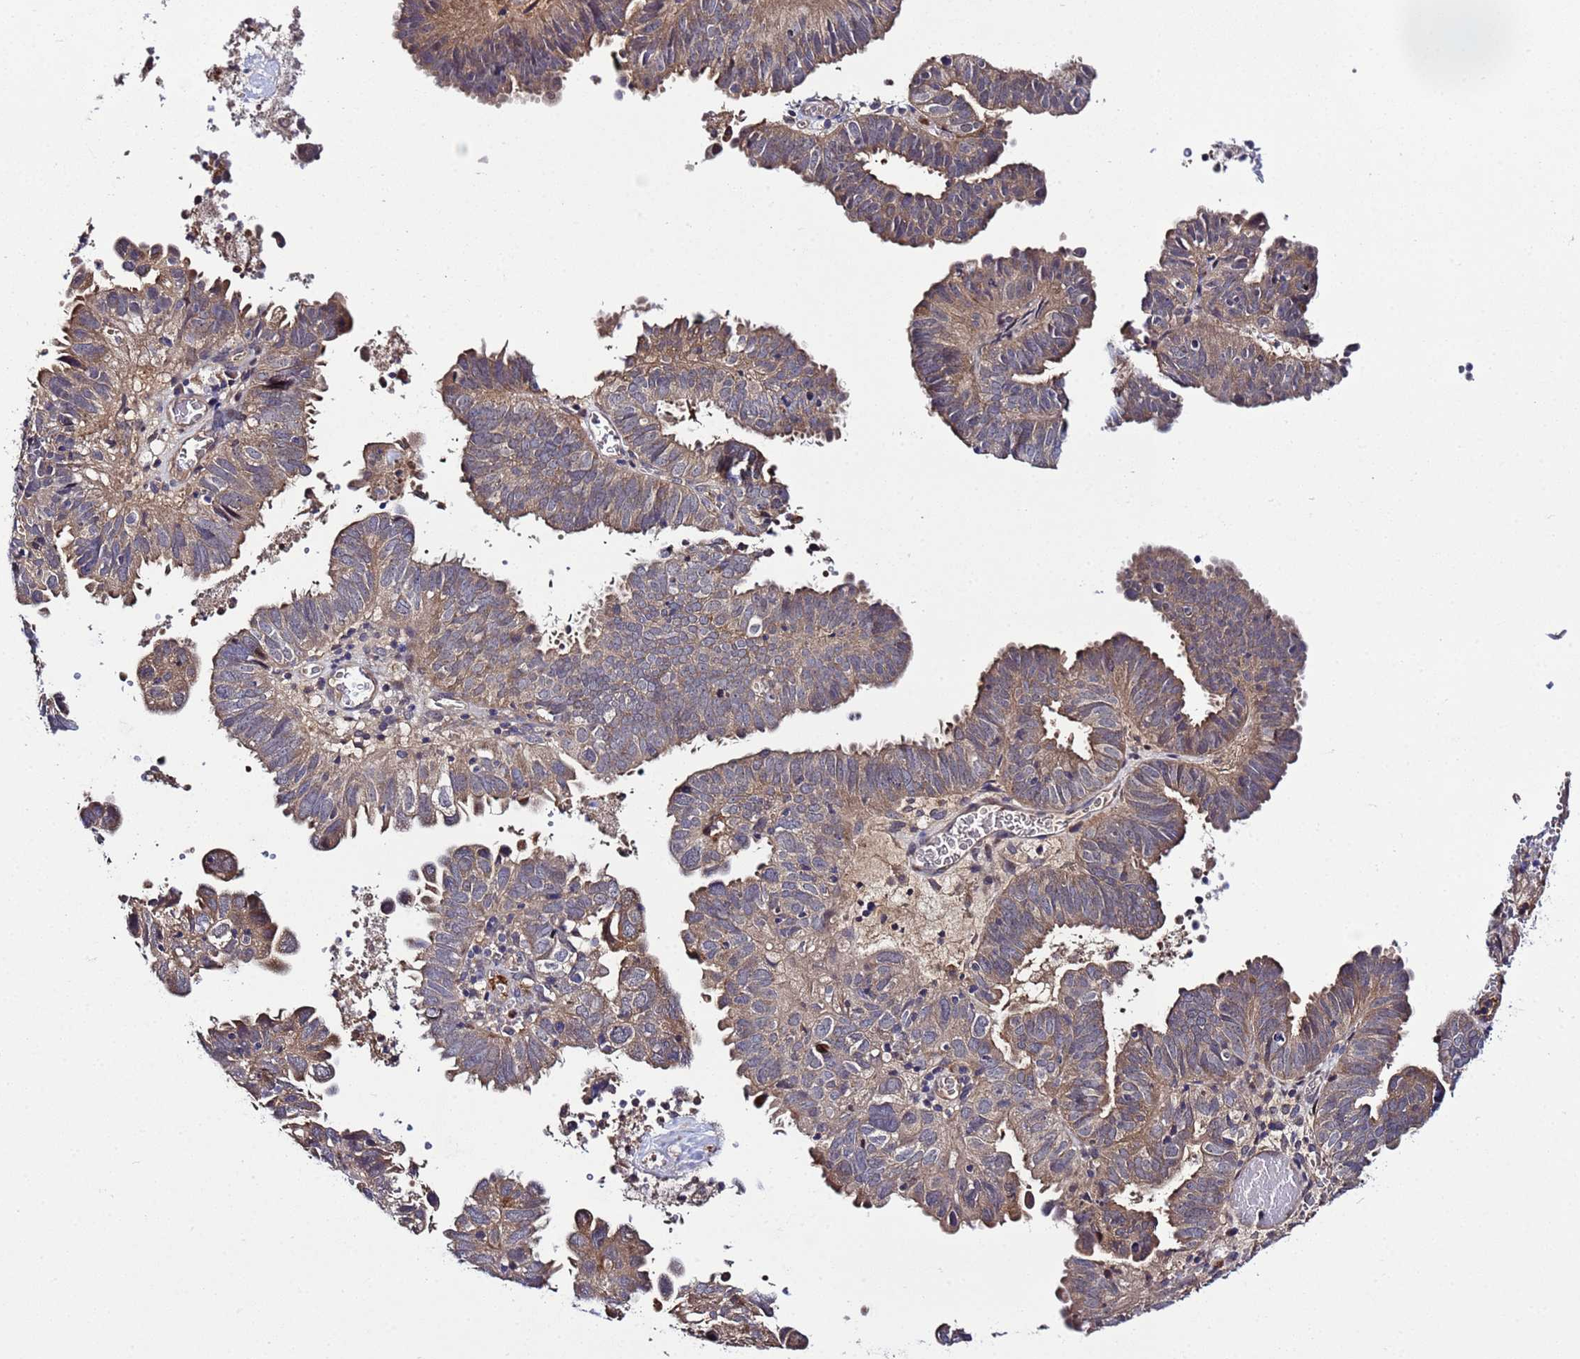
{"staining": {"intensity": "moderate", "quantity": "25%-75%", "location": "cytoplasmic/membranous"}, "tissue": "endometrial cancer", "cell_type": "Tumor cells", "image_type": "cancer", "snomed": [{"axis": "morphology", "description": "Adenocarcinoma, NOS"}, {"axis": "topography", "description": "Uterus"}], "caption": "This image demonstrates IHC staining of human endometrial cancer, with medium moderate cytoplasmic/membranous positivity in about 25%-75% of tumor cells.", "gene": "PLXDC2", "patient": {"sex": "female", "age": 77}}